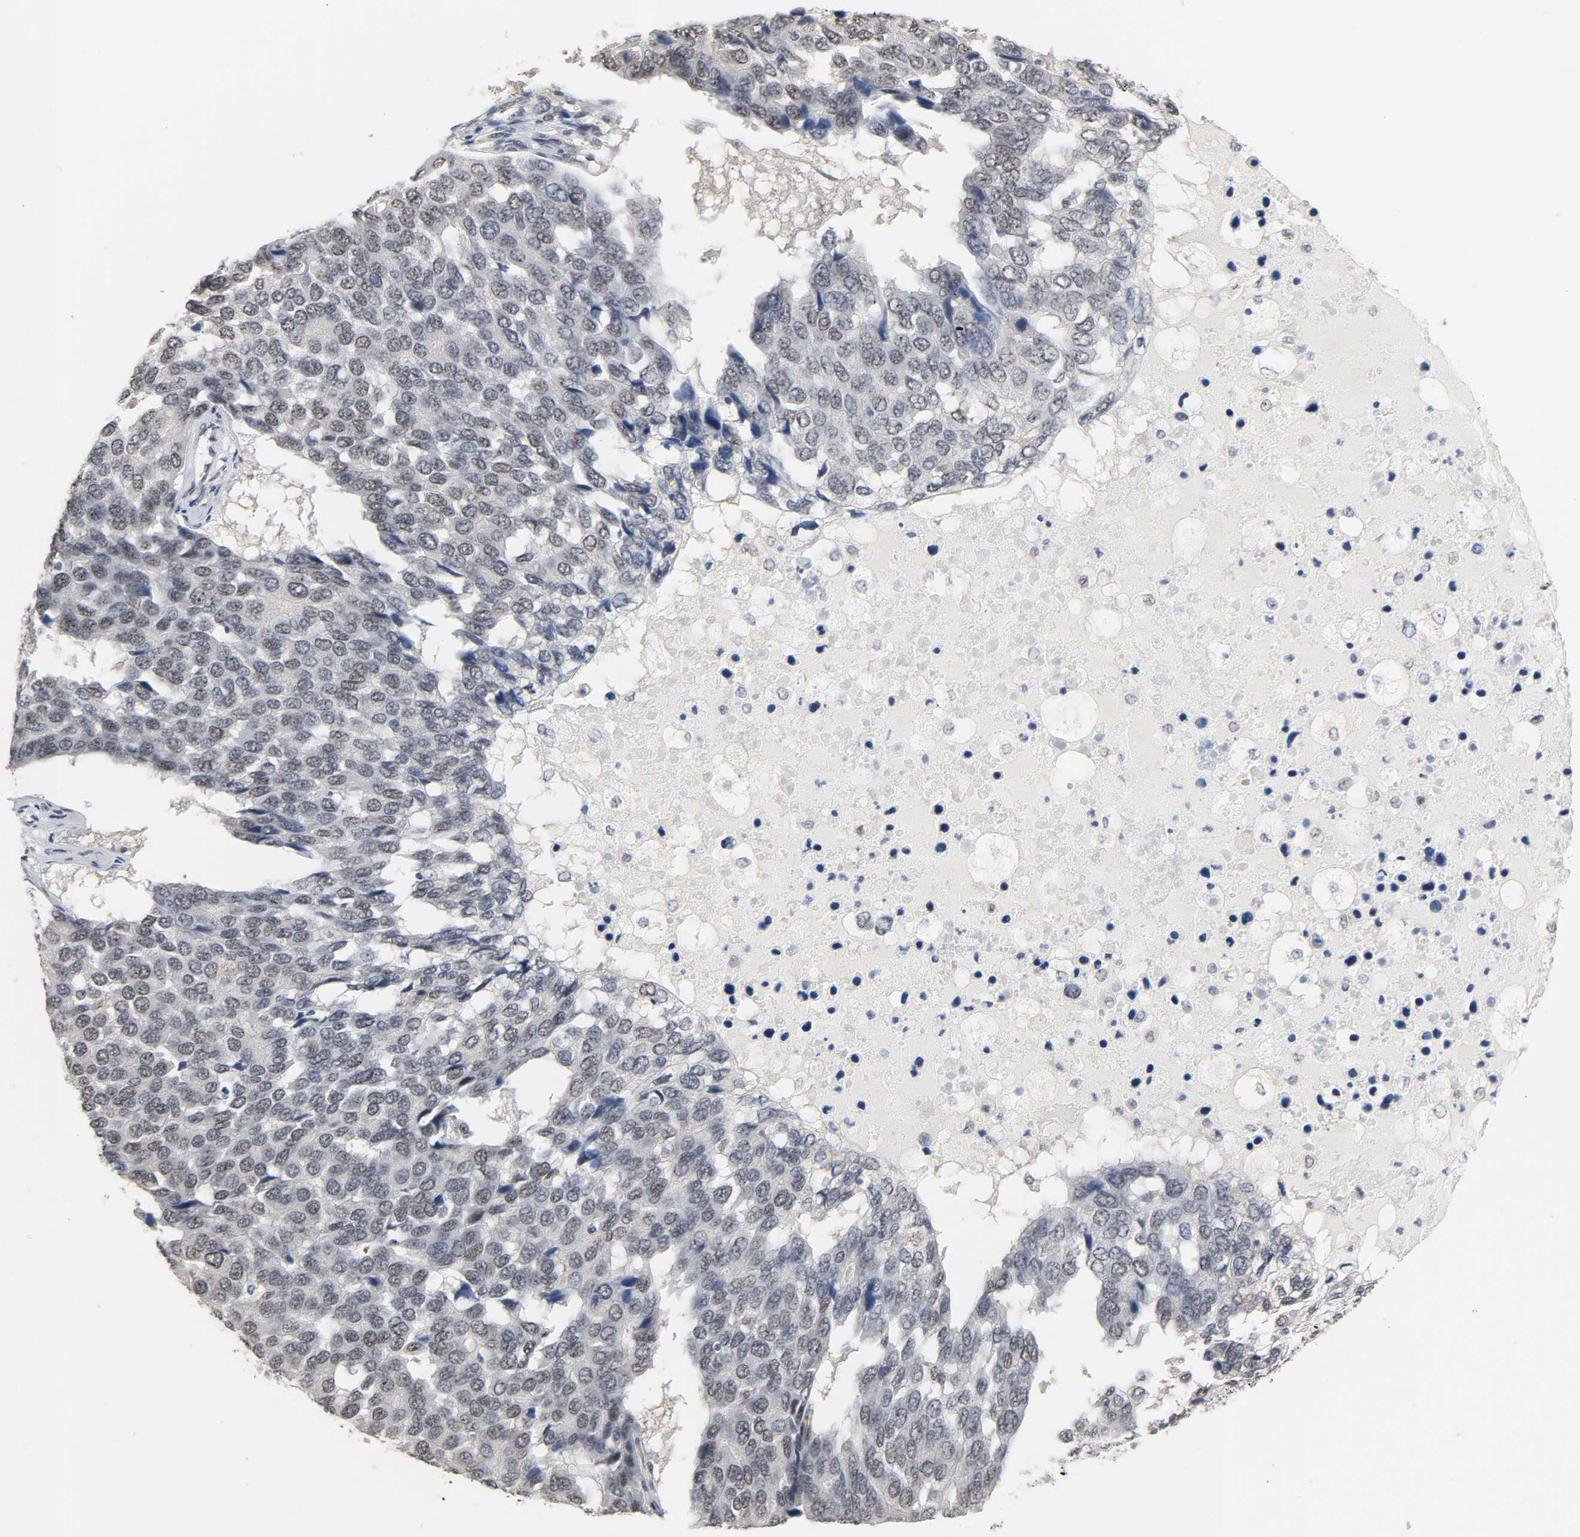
{"staining": {"intensity": "negative", "quantity": "none", "location": "none"}, "tissue": "pancreatic cancer", "cell_type": "Tumor cells", "image_type": "cancer", "snomed": [{"axis": "morphology", "description": "Adenocarcinoma, NOS"}, {"axis": "topography", "description": "Pancreas"}], "caption": "Pancreatic adenocarcinoma stained for a protein using IHC reveals no staining tumor cells.", "gene": "ACSS2", "patient": {"sex": "male", "age": 50}}